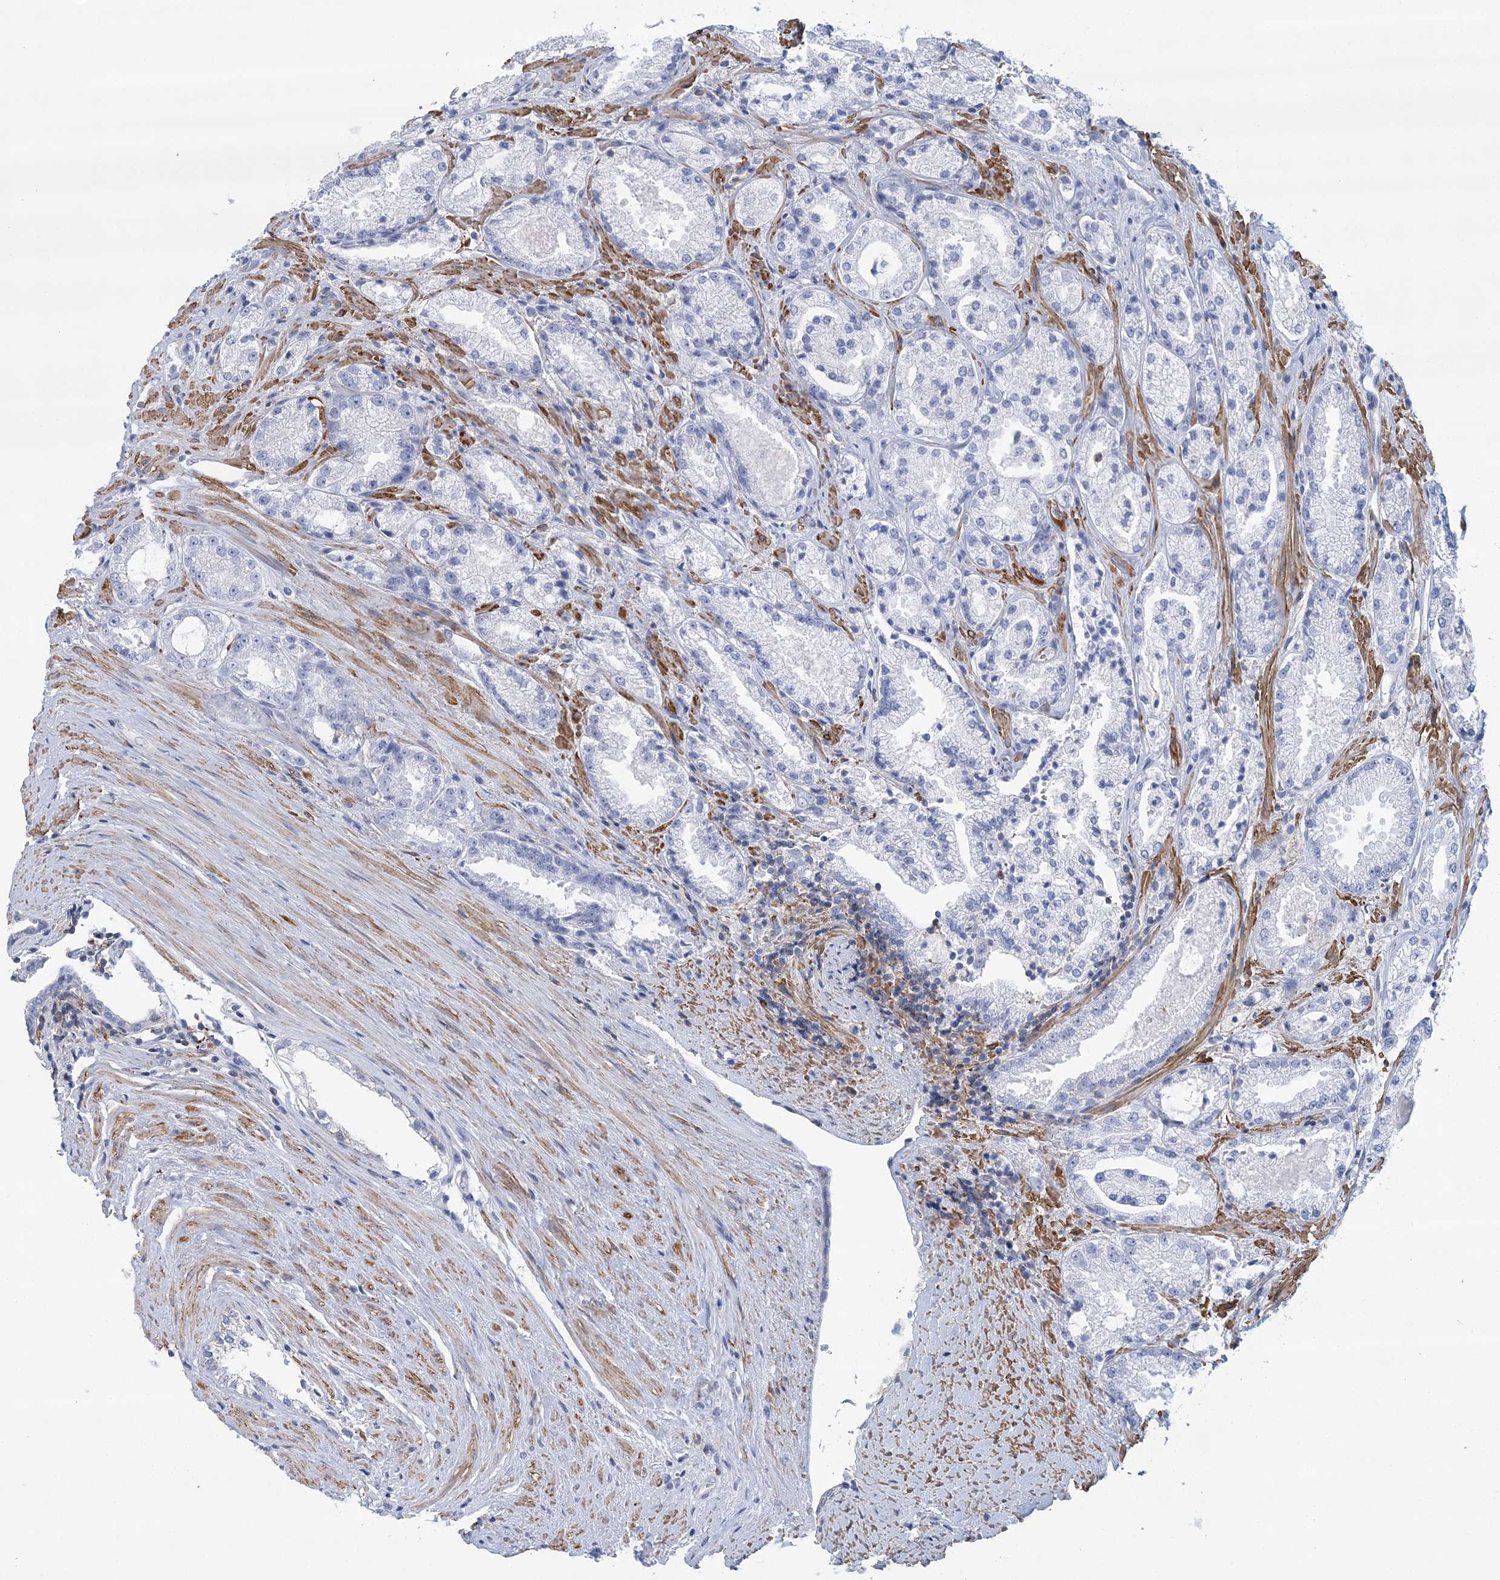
{"staining": {"intensity": "negative", "quantity": "none", "location": "none"}, "tissue": "prostate cancer", "cell_type": "Tumor cells", "image_type": "cancer", "snomed": [{"axis": "morphology", "description": "Adenocarcinoma, High grade"}, {"axis": "topography", "description": "Prostate"}], "caption": "Prostate adenocarcinoma (high-grade) stained for a protein using immunohistochemistry shows no expression tumor cells.", "gene": "C11orf21", "patient": {"sex": "male", "age": 73}}